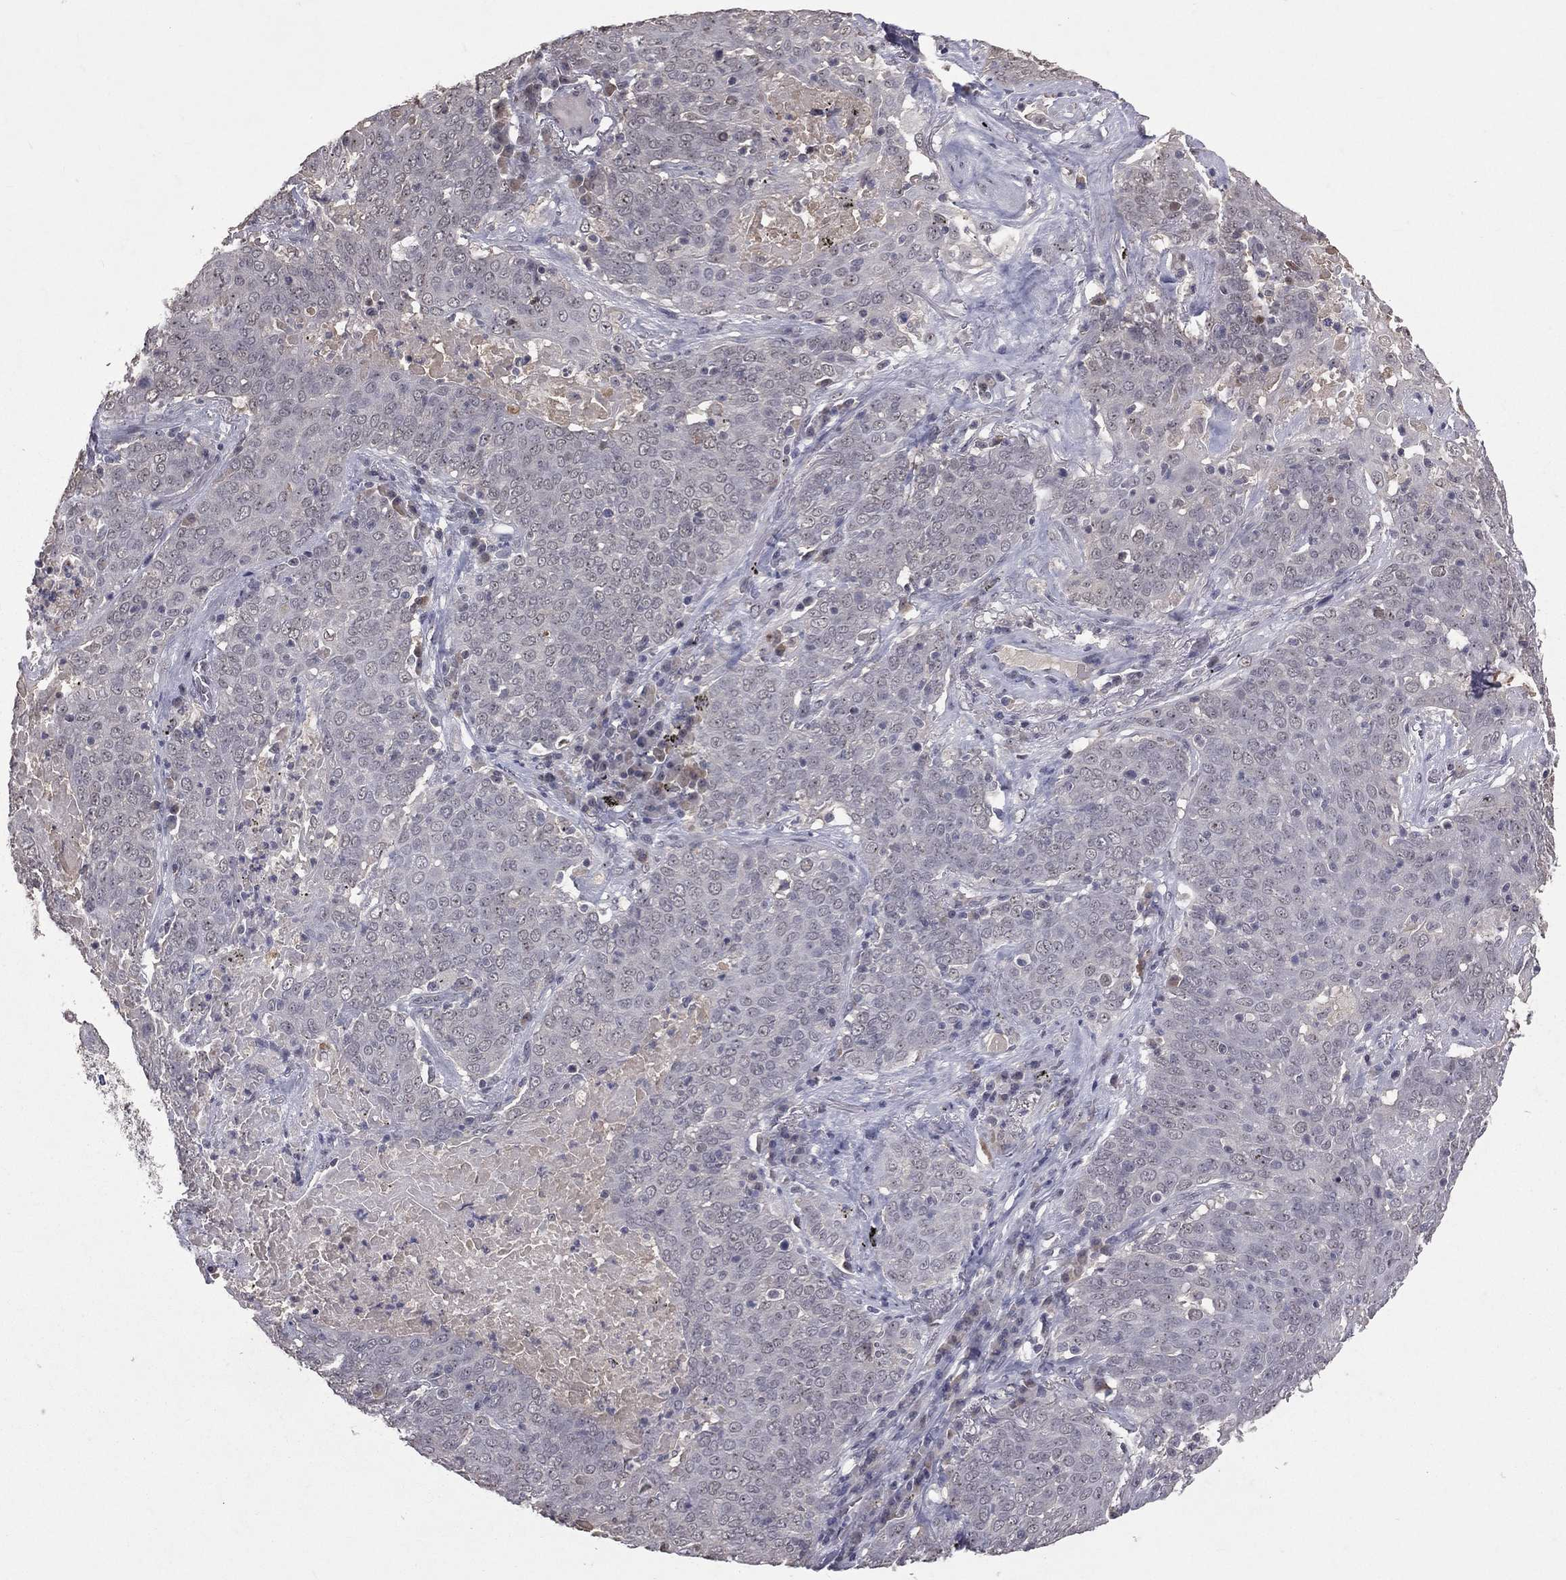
{"staining": {"intensity": "negative", "quantity": "none", "location": "none"}, "tissue": "lung cancer", "cell_type": "Tumor cells", "image_type": "cancer", "snomed": [{"axis": "morphology", "description": "Squamous cell carcinoma, NOS"}, {"axis": "topography", "description": "Lung"}], "caption": "DAB (3,3'-diaminobenzidine) immunohistochemical staining of human lung squamous cell carcinoma exhibits no significant staining in tumor cells.", "gene": "DSG4", "patient": {"sex": "male", "age": 82}}